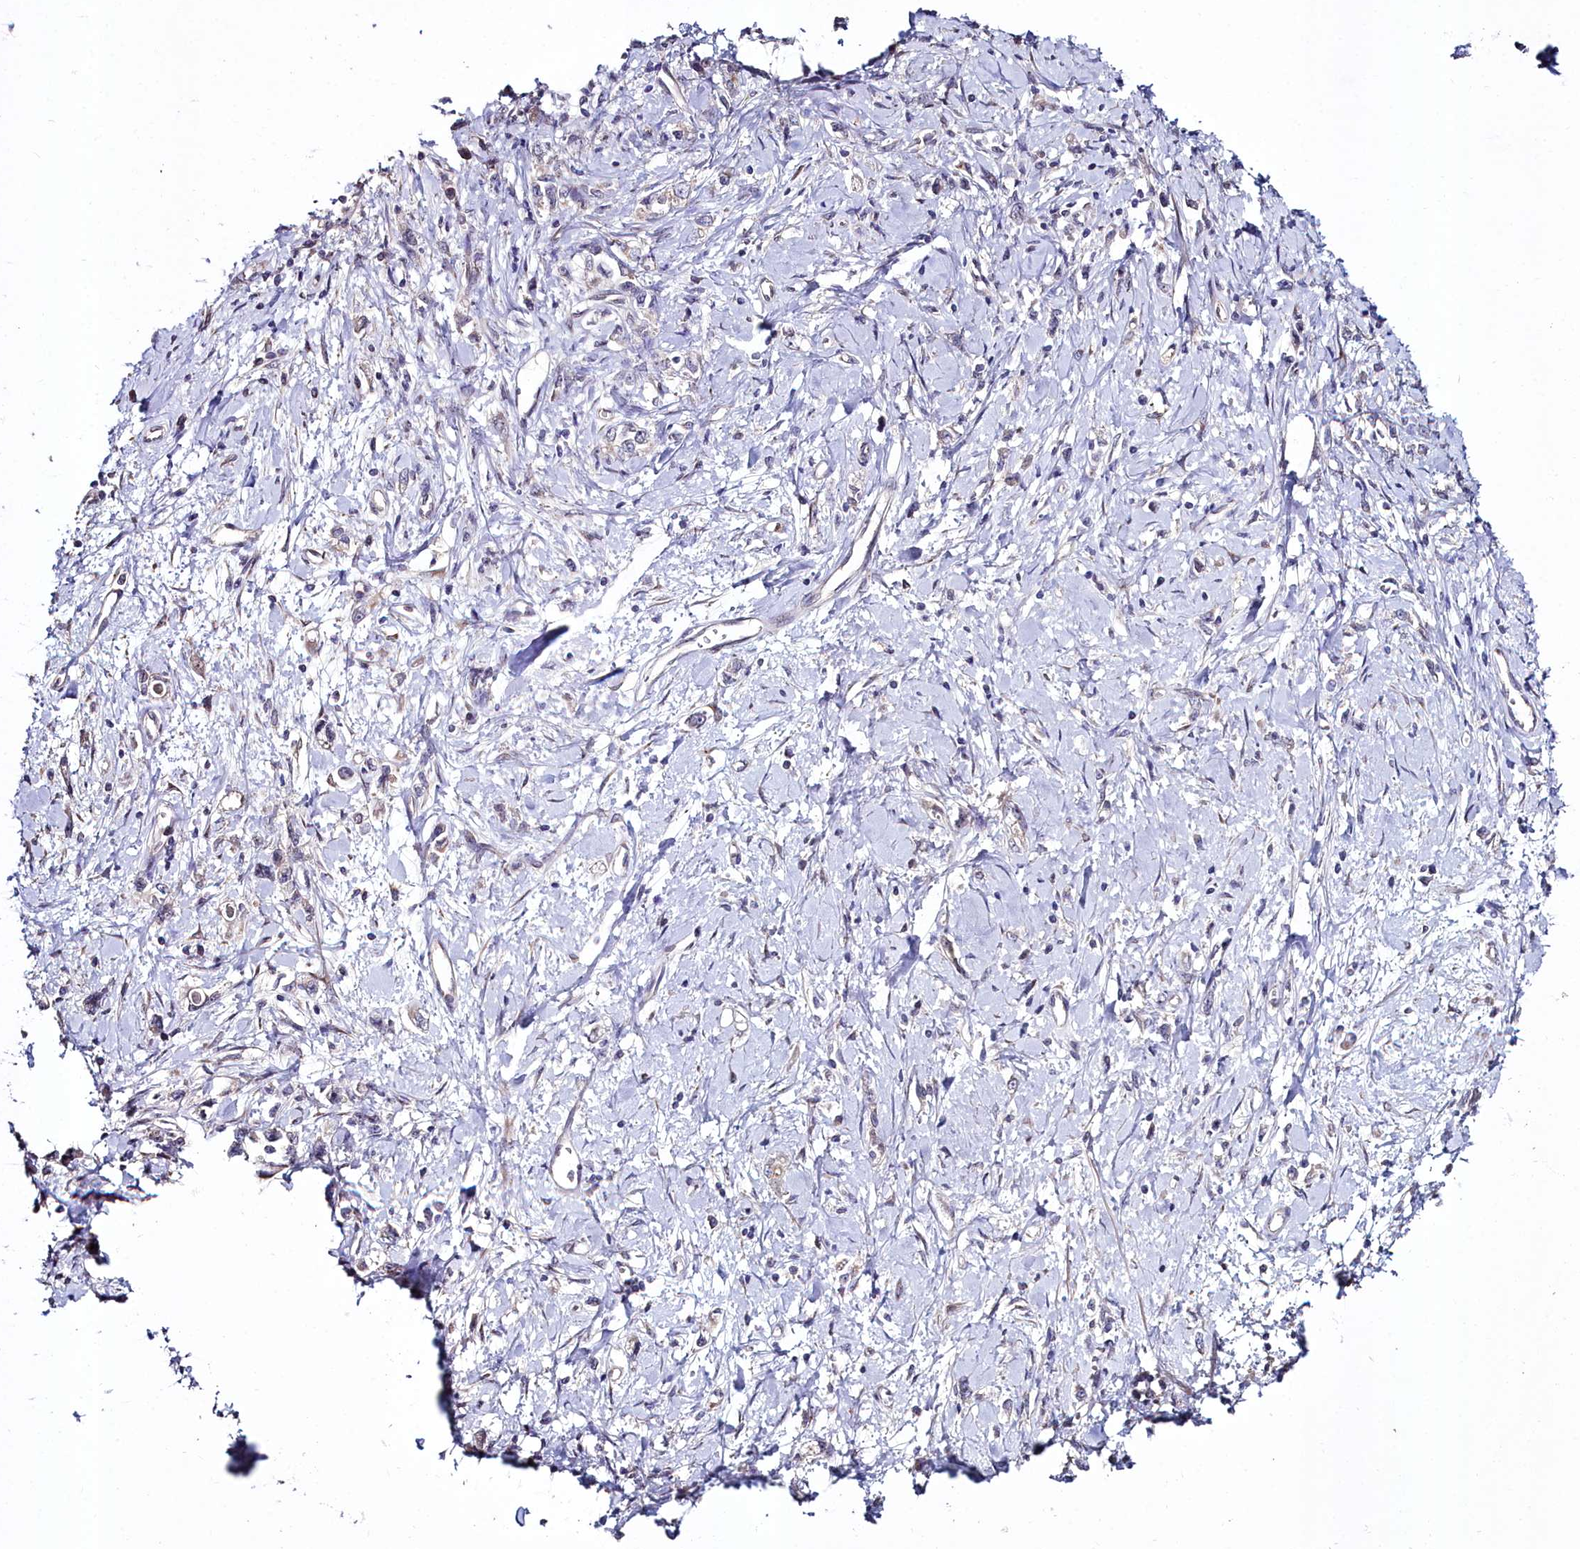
{"staining": {"intensity": "negative", "quantity": "none", "location": "none"}, "tissue": "stomach cancer", "cell_type": "Tumor cells", "image_type": "cancer", "snomed": [{"axis": "morphology", "description": "Adenocarcinoma, NOS"}, {"axis": "topography", "description": "Stomach"}], "caption": "The image reveals no staining of tumor cells in stomach adenocarcinoma. (DAB immunohistochemistry (IHC) with hematoxylin counter stain).", "gene": "C4orf19", "patient": {"sex": "female", "age": 76}}